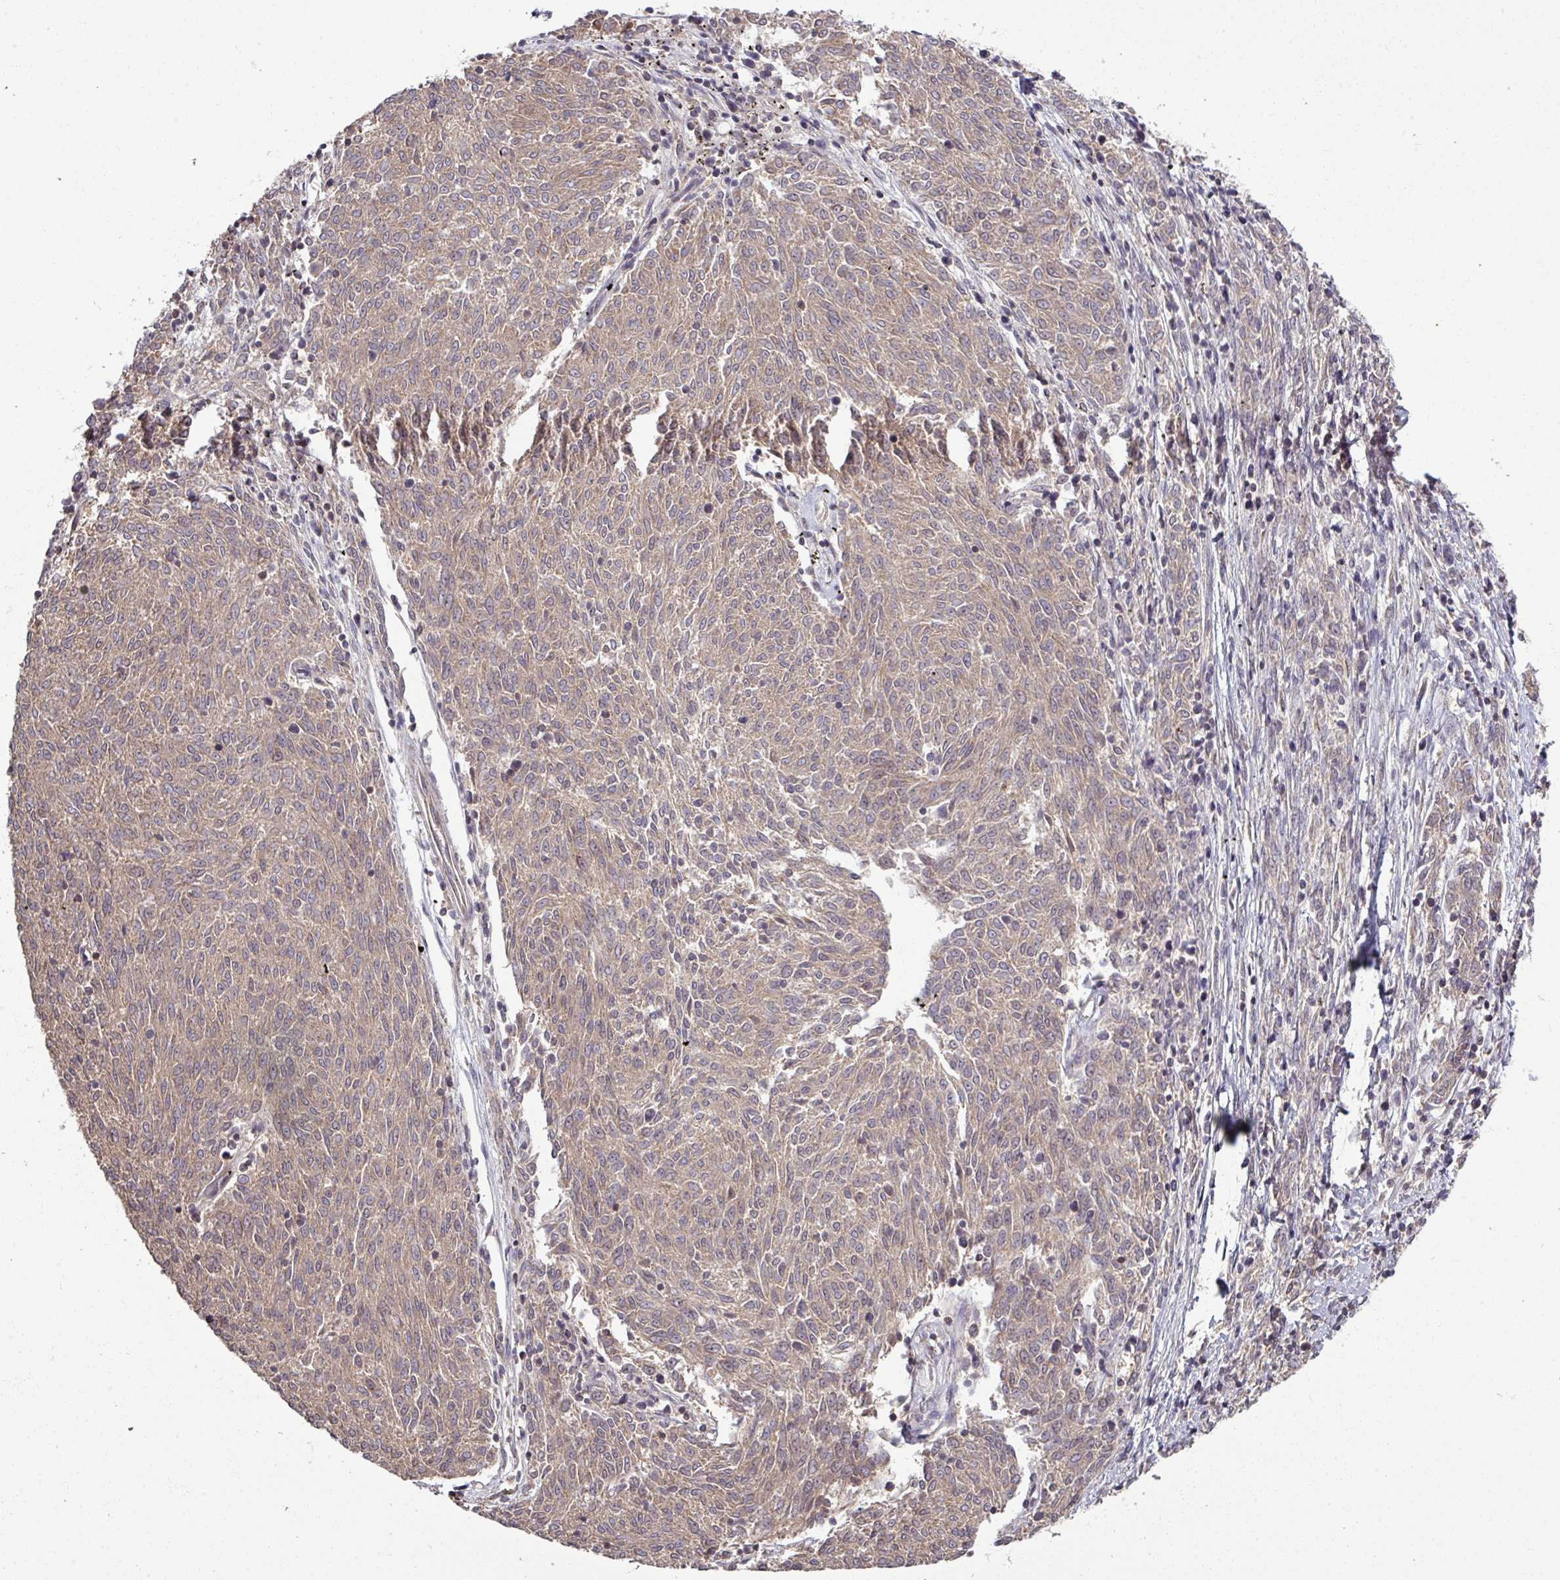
{"staining": {"intensity": "weak", "quantity": ">75%", "location": "cytoplasmic/membranous"}, "tissue": "melanoma", "cell_type": "Tumor cells", "image_type": "cancer", "snomed": [{"axis": "morphology", "description": "Malignant melanoma, NOS"}, {"axis": "topography", "description": "Skin"}], "caption": "DAB immunohistochemical staining of malignant melanoma exhibits weak cytoplasmic/membranous protein positivity in about >75% of tumor cells.", "gene": "TUSC3", "patient": {"sex": "female", "age": 72}}